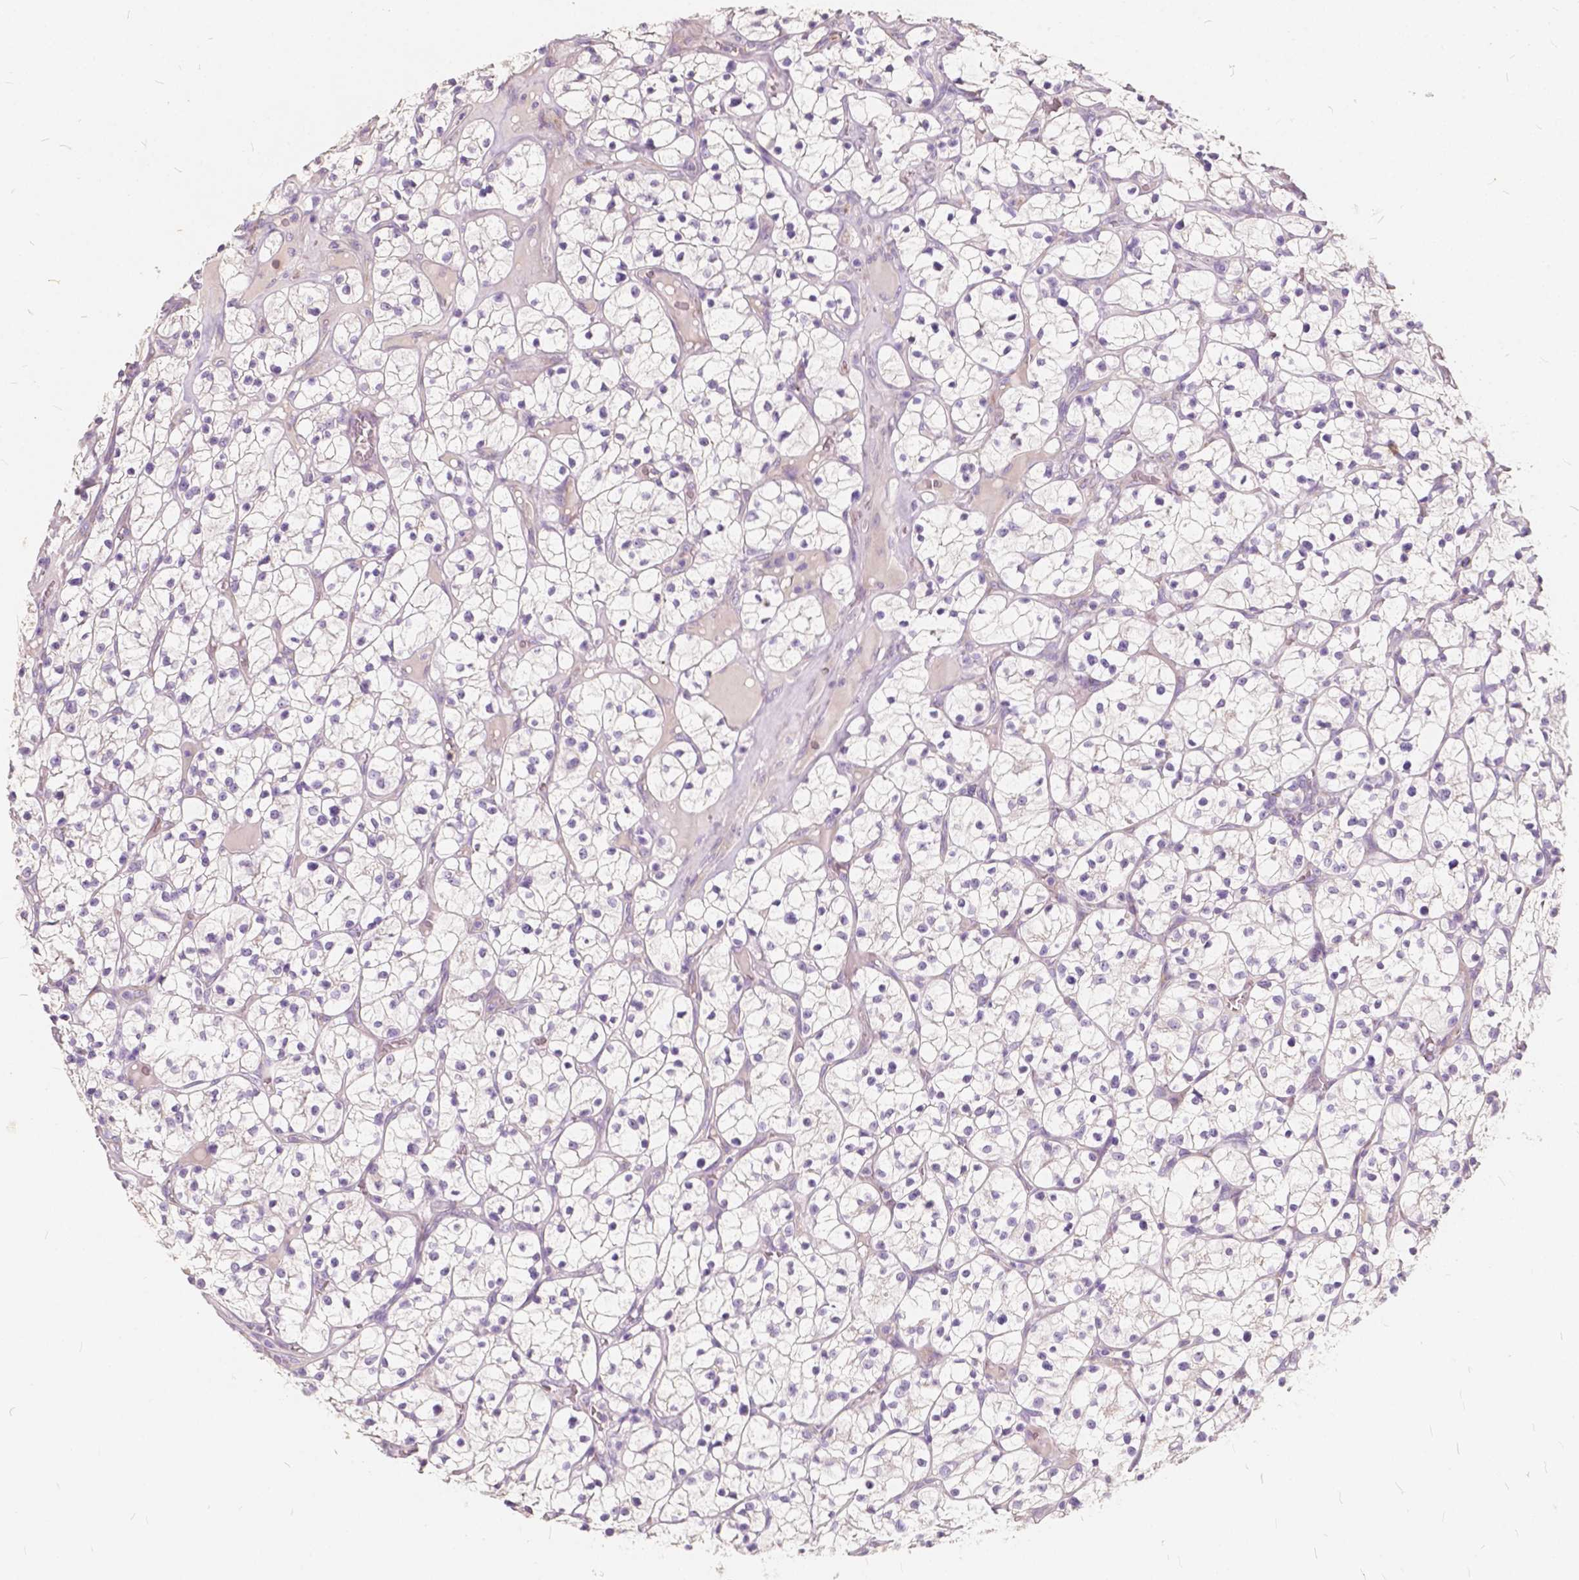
{"staining": {"intensity": "negative", "quantity": "none", "location": "none"}, "tissue": "renal cancer", "cell_type": "Tumor cells", "image_type": "cancer", "snomed": [{"axis": "morphology", "description": "Adenocarcinoma, NOS"}, {"axis": "topography", "description": "Kidney"}], "caption": "The immunohistochemistry (IHC) photomicrograph has no significant positivity in tumor cells of renal adenocarcinoma tissue. Brightfield microscopy of immunohistochemistry stained with DAB (brown) and hematoxylin (blue), captured at high magnification.", "gene": "SLC7A8", "patient": {"sex": "female", "age": 64}}